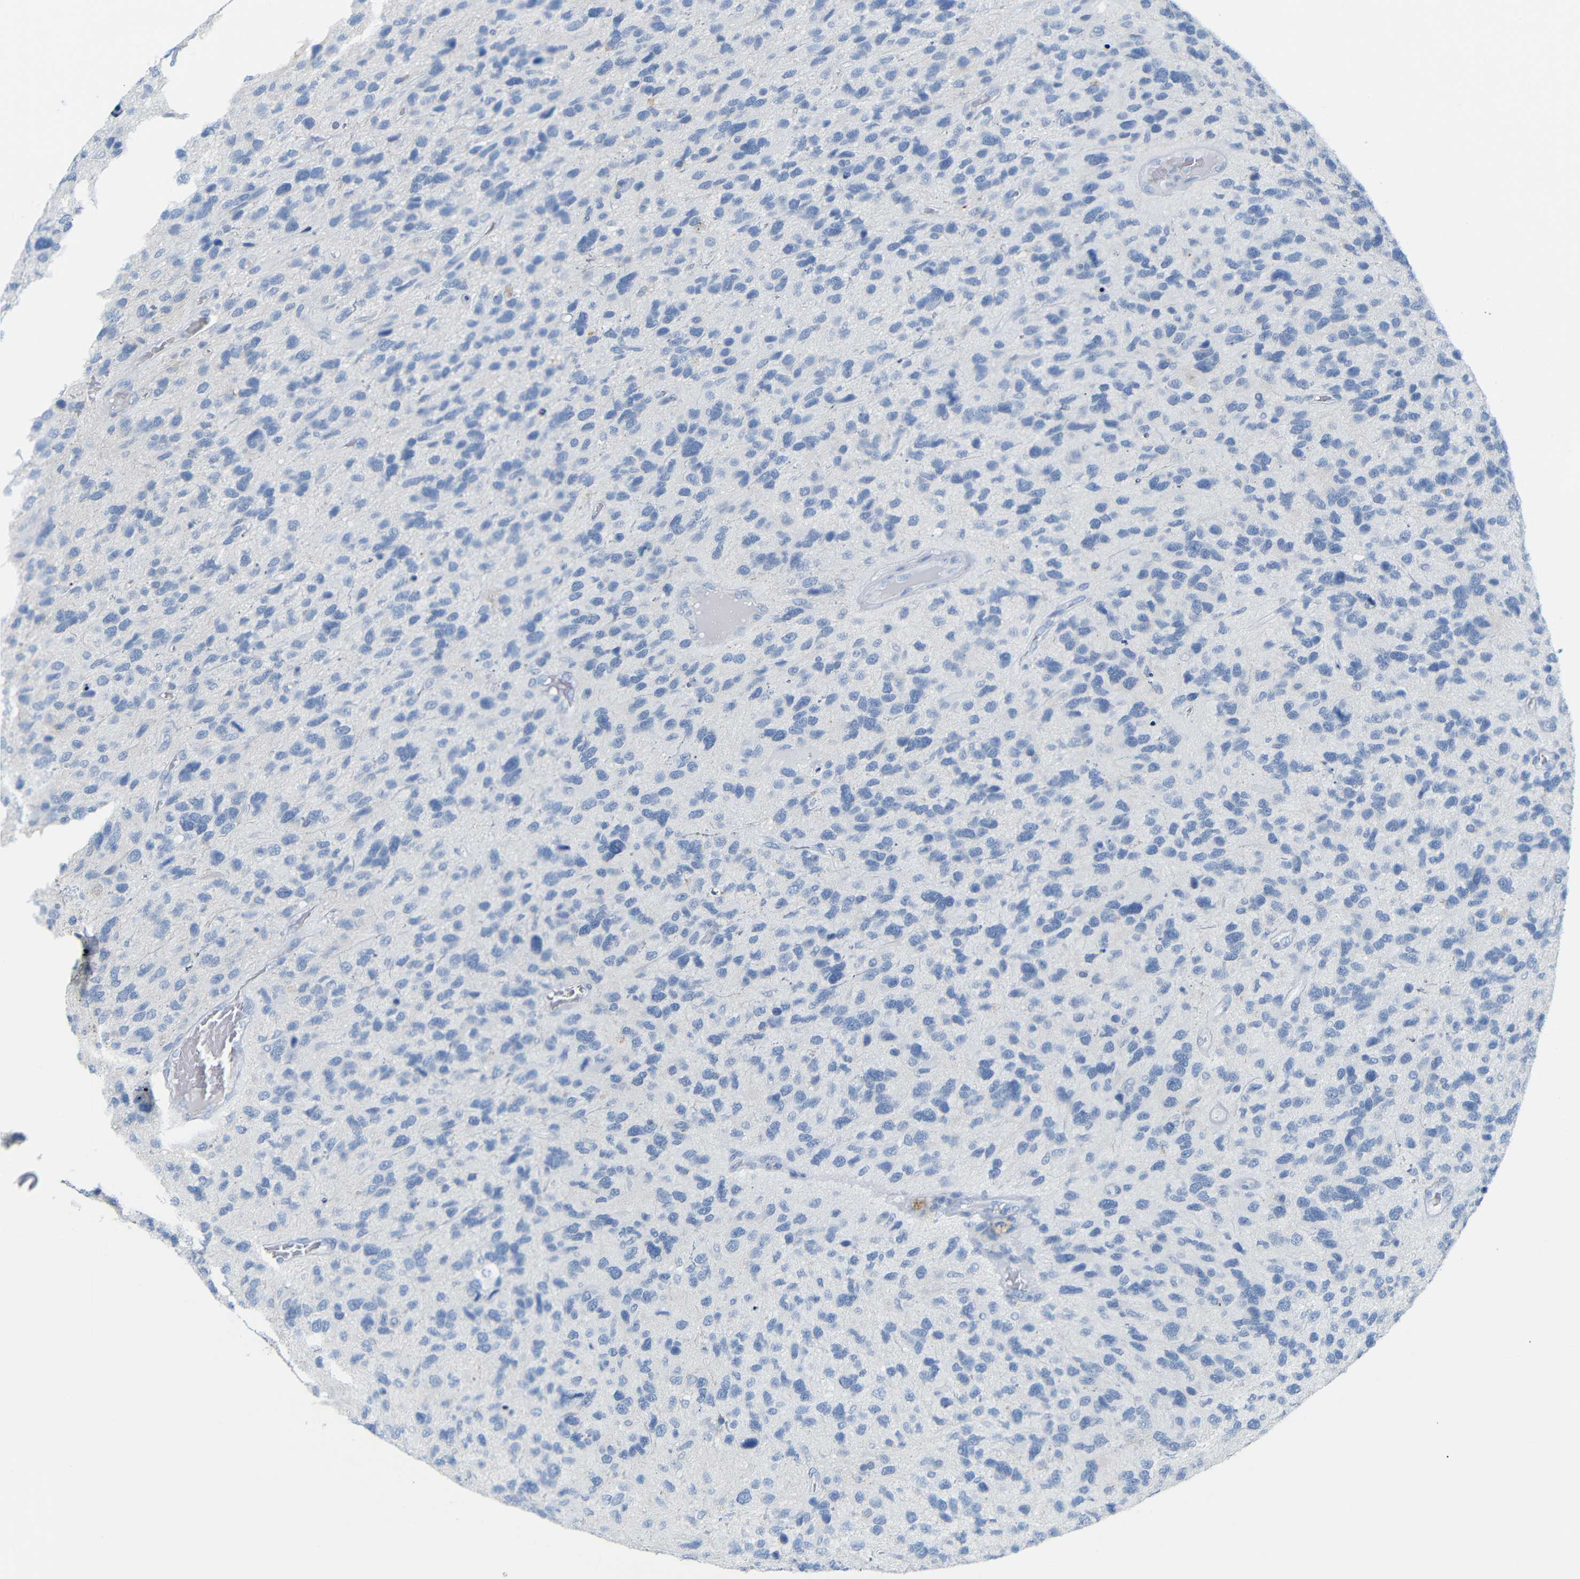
{"staining": {"intensity": "negative", "quantity": "none", "location": "none"}, "tissue": "glioma", "cell_type": "Tumor cells", "image_type": "cancer", "snomed": [{"axis": "morphology", "description": "Glioma, malignant, High grade"}, {"axis": "topography", "description": "Brain"}], "caption": "Immunohistochemical staining of human malignant high-grade glioma reveals no significant staining in tumor cells. Nuclei are stained in blue.", "gene": "FCRL1", "patient": {"sex": "female", "age": 58}}